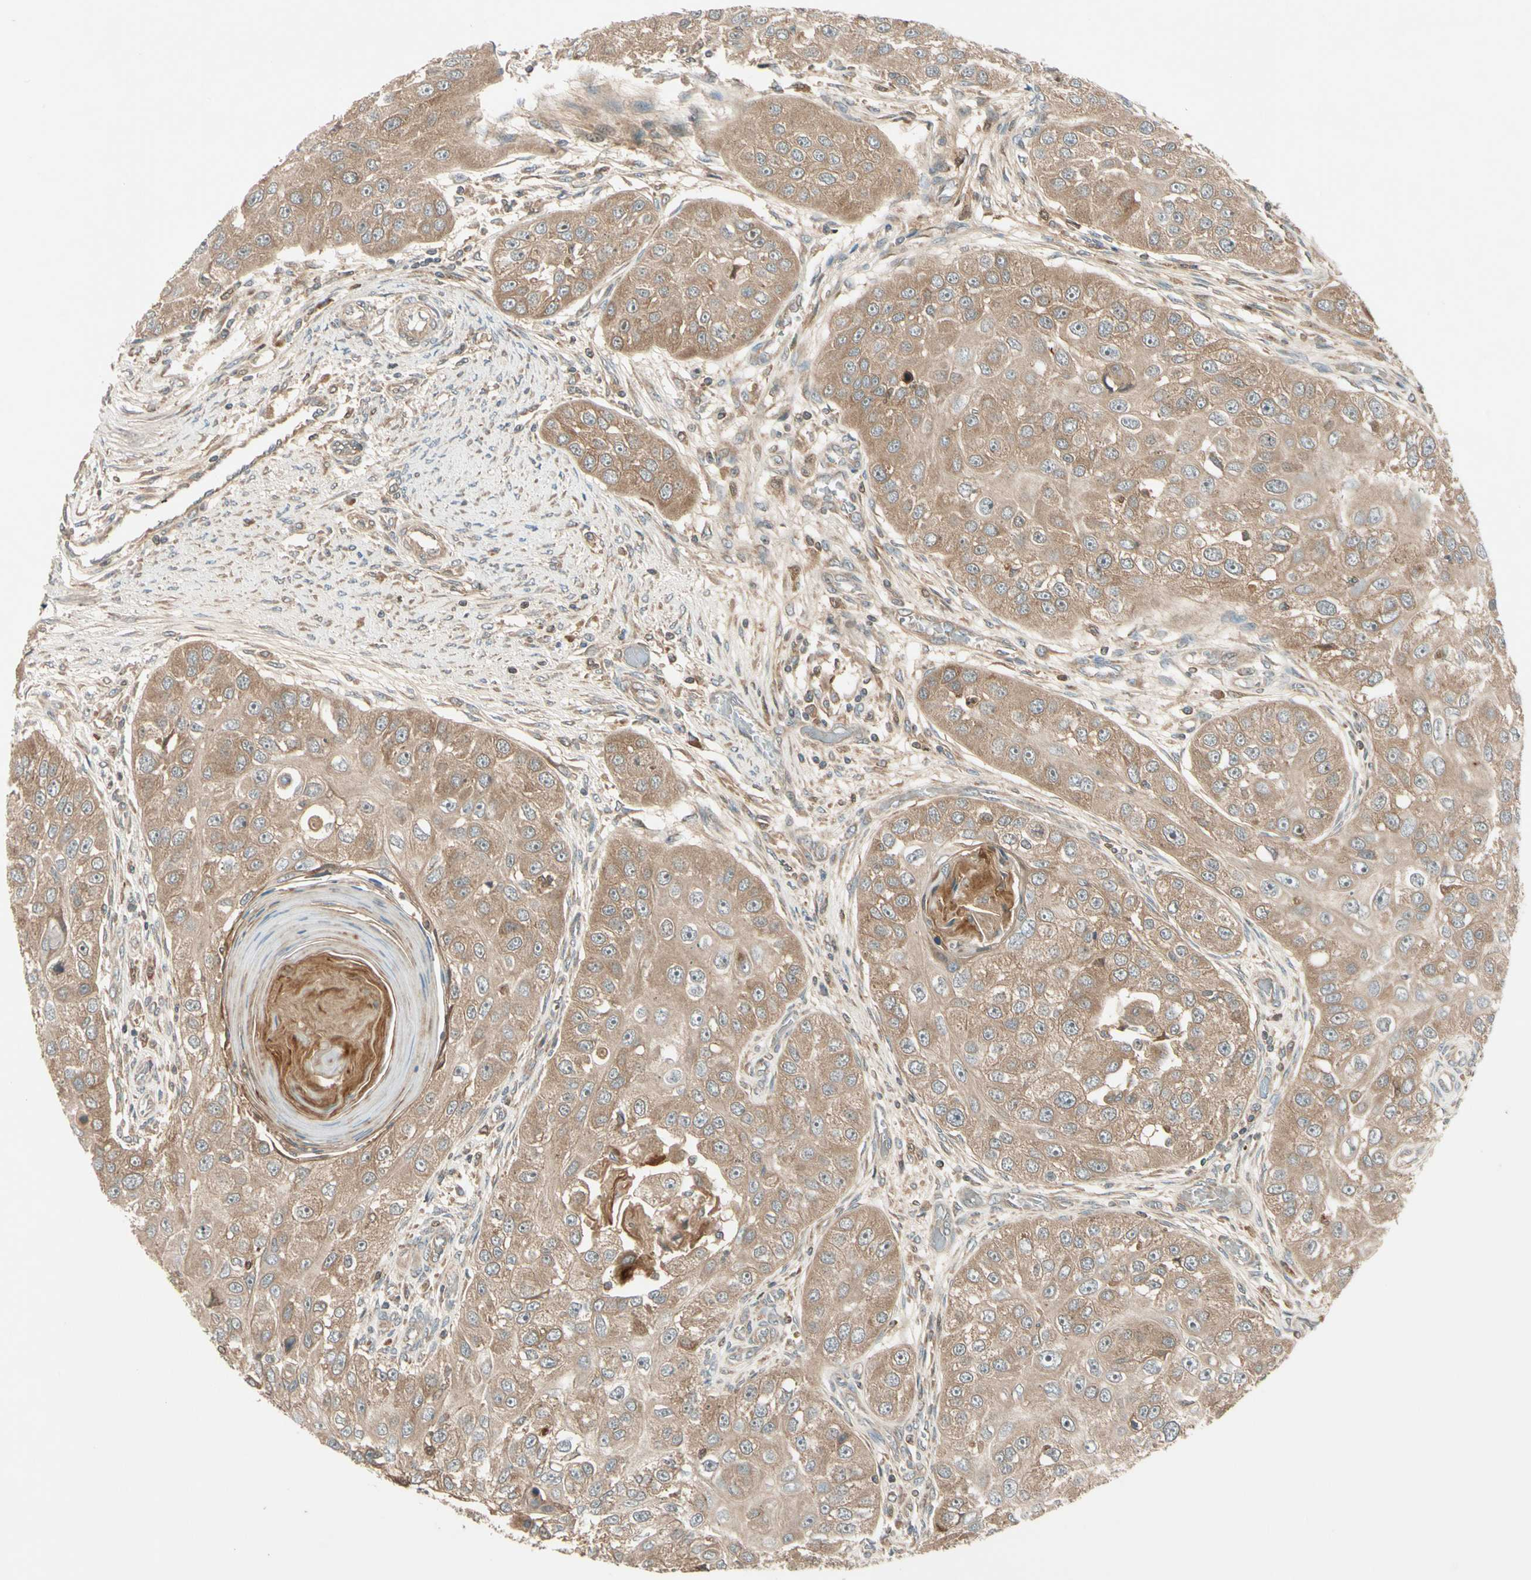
{"staining": {"intensity": "moderate", "quantity": ">75%", "location": "cytoplasmic/membranous"}, "tissue": "head and neck cancer", "cell_type": "Tumor cells", "image_type": "cancer", "snomed": [{"axis": "morphology", "description": "Normal tissue, NOS"}, {"axis": "morphology", "description": "Squamous cell carcinoma, NOS"}, {"axis": "topography", "description": "Skeletal muscle"}, {"axis": "topography", "description": "Head-Neck"}], "caption": "Immunohistochemical staining of head and neck squamous cell carcinoma demonstrates medium levels of moderate cytoplasmic/membranous staining in about >75% of tumor cells.", "gene": "ACVR1C", "patient": {"sex": "male", "age": 51}}